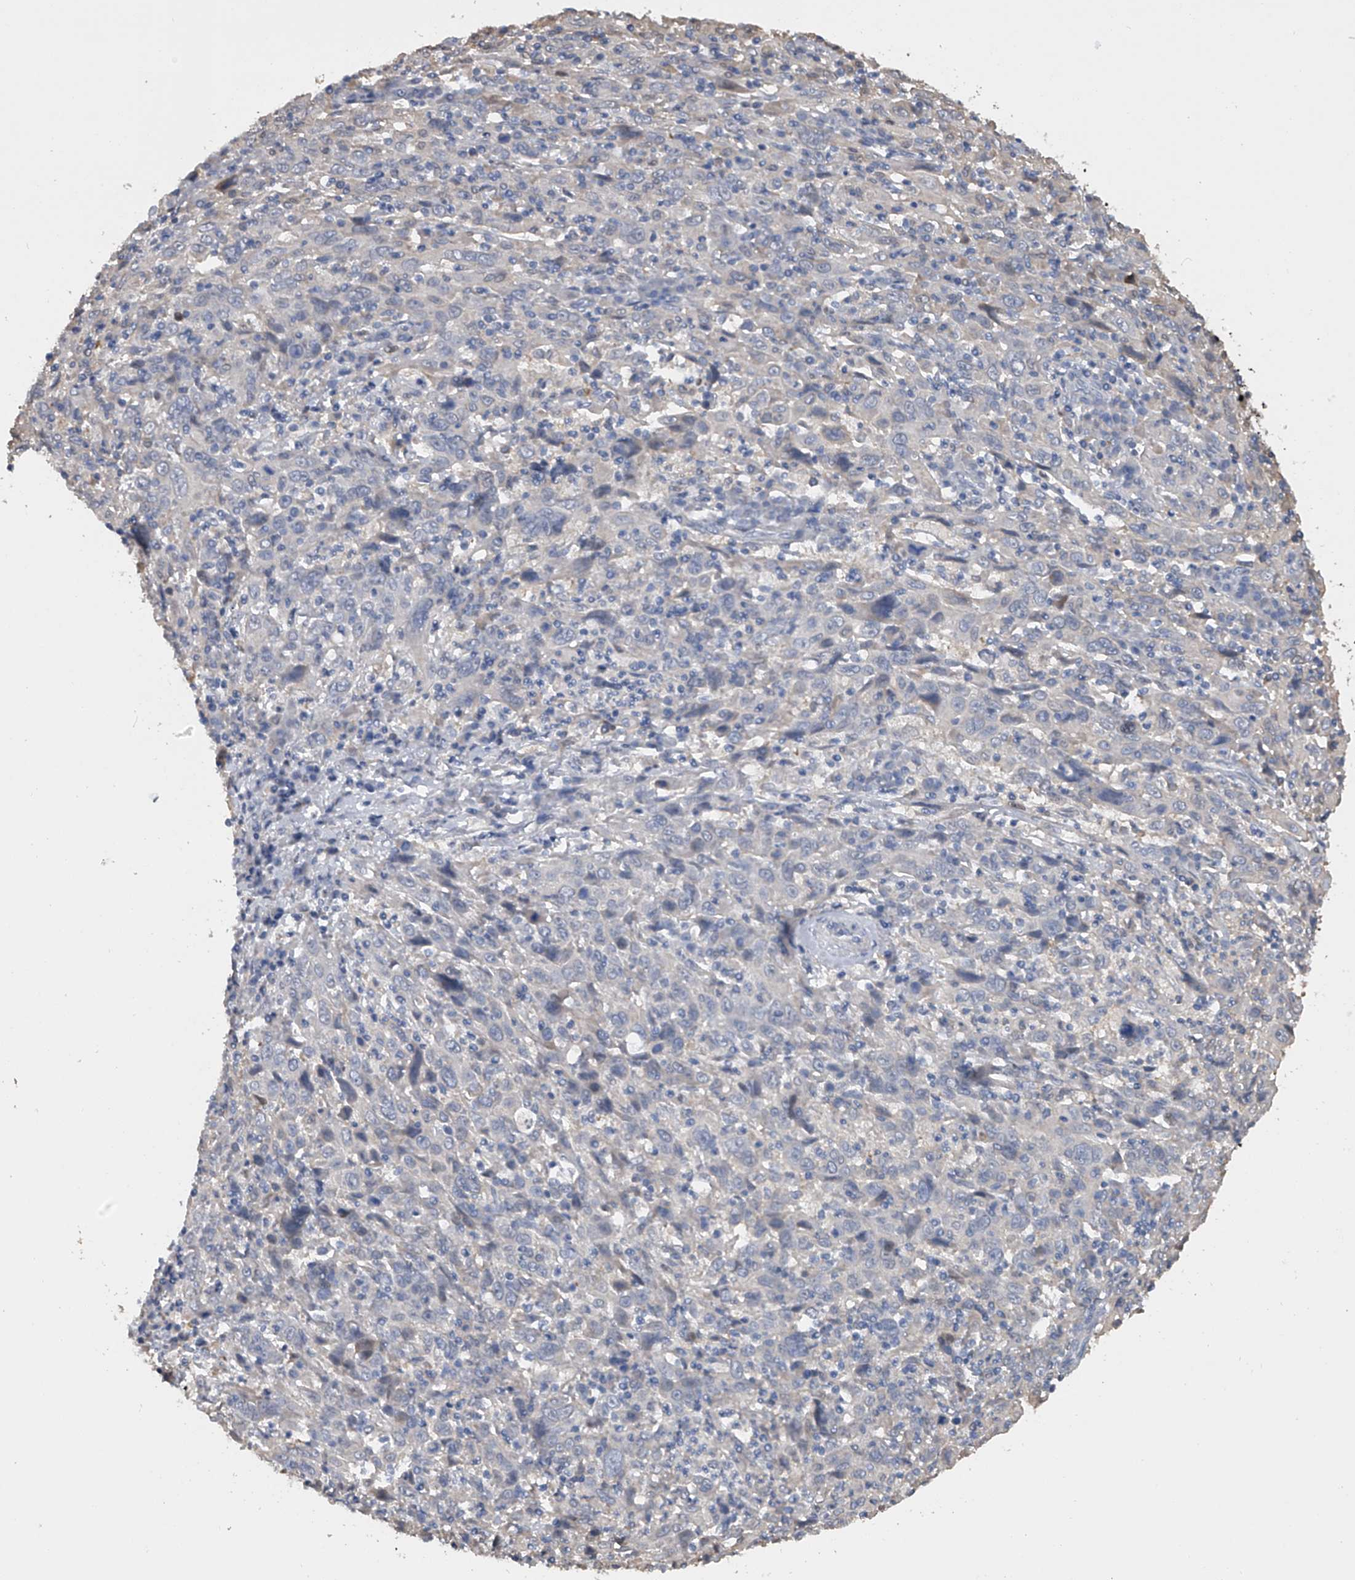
{"staining": {"intensity": "negative", "quantity": "none", "location": "none"}, "tissue": "cervical cancer", "cell_type": "Tumor cells", "image_type": "cancer", "snomed": [{"axis": "morphology", "description": "Squamous cell carcinoma, NOS"}, {"axis": "topography", "description": "Cervix"}], "caption": "Immunohistochemical staining of human cervical squamous cell carcinoma displays no significant staining in tumor cells. (DAB IHC with hematoxylin counter stain).", "gene": "DOCK9", "patient": {"sex": "female", "age": 46}}